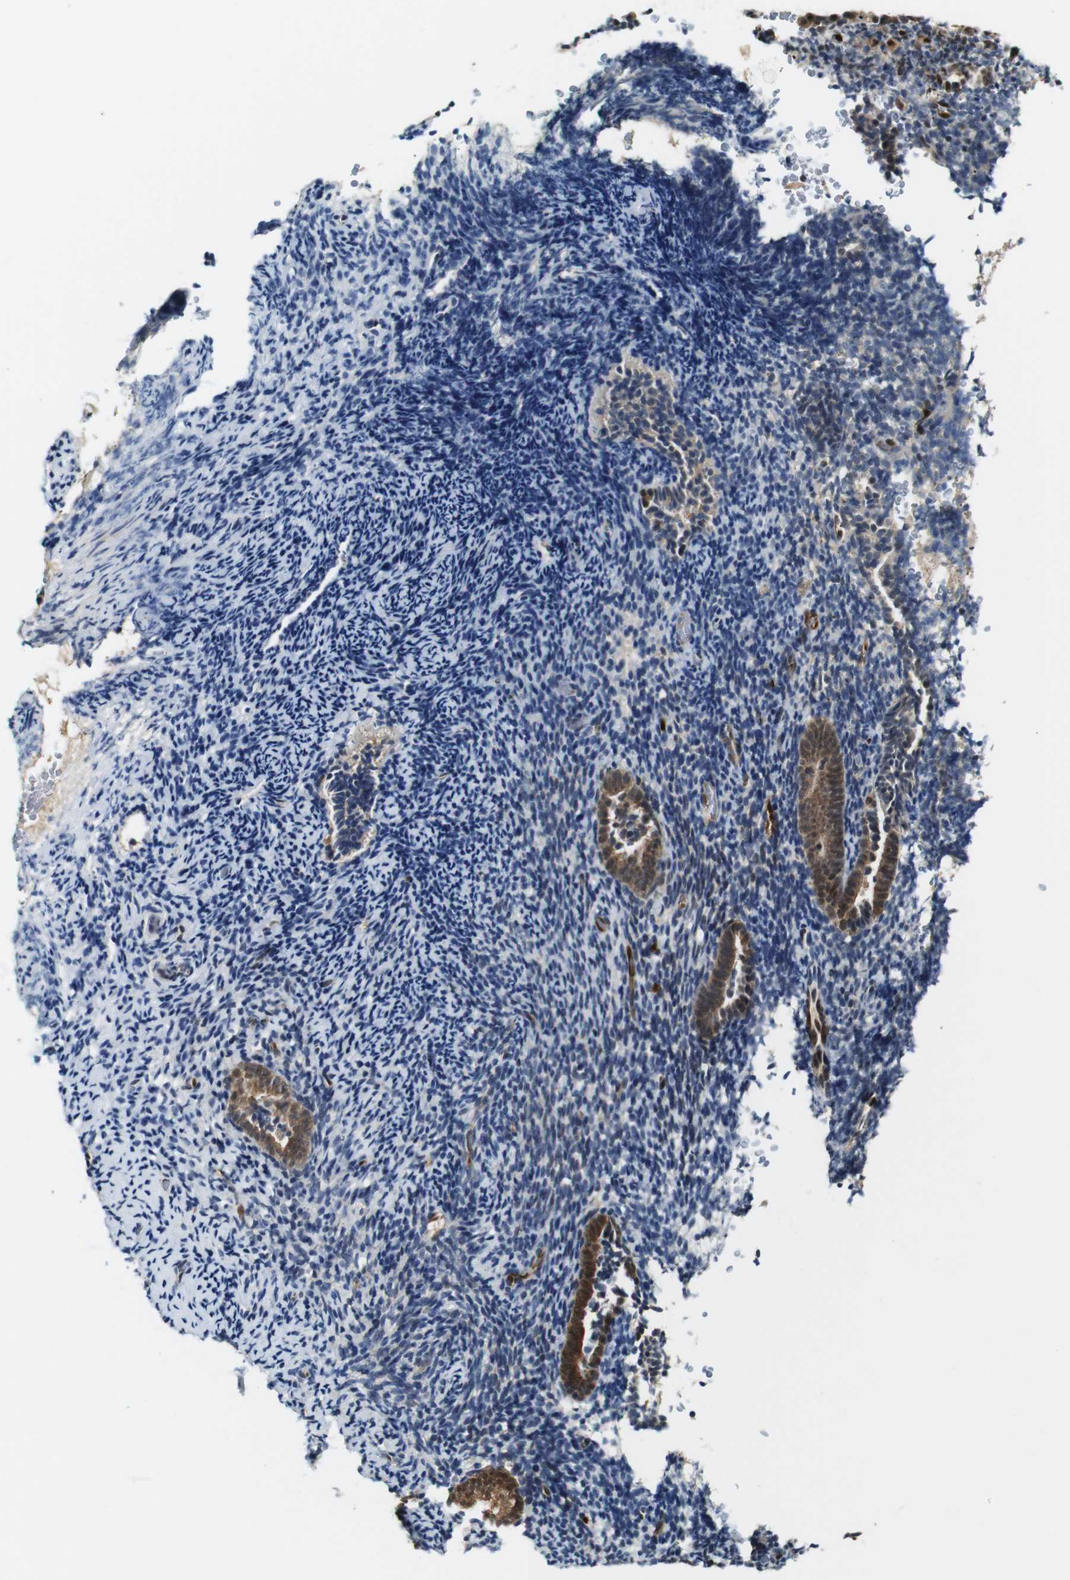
{"staining": {"intensity": "moderate", "quantity": "25%-75%", "location": "cytoplasmic/membranous,nuclear"}, "tissue": "endometrium", "cell_type": "Cells in endometrial stroma", "image_type": "normal", "snomed": [{"axis": "morphology", "description": "Normal tissue, NOS"}, {"axis": "topography", "description": "Endometrium"}], "caption": "This is an image of IHC staining of benign endometrium, which shows moderate positivity in the cytoplasmic/membranous,nuclear of cells in endometrial stroma.", "gene": "LXN", "patient": {"sex": "female", "age": 51}}